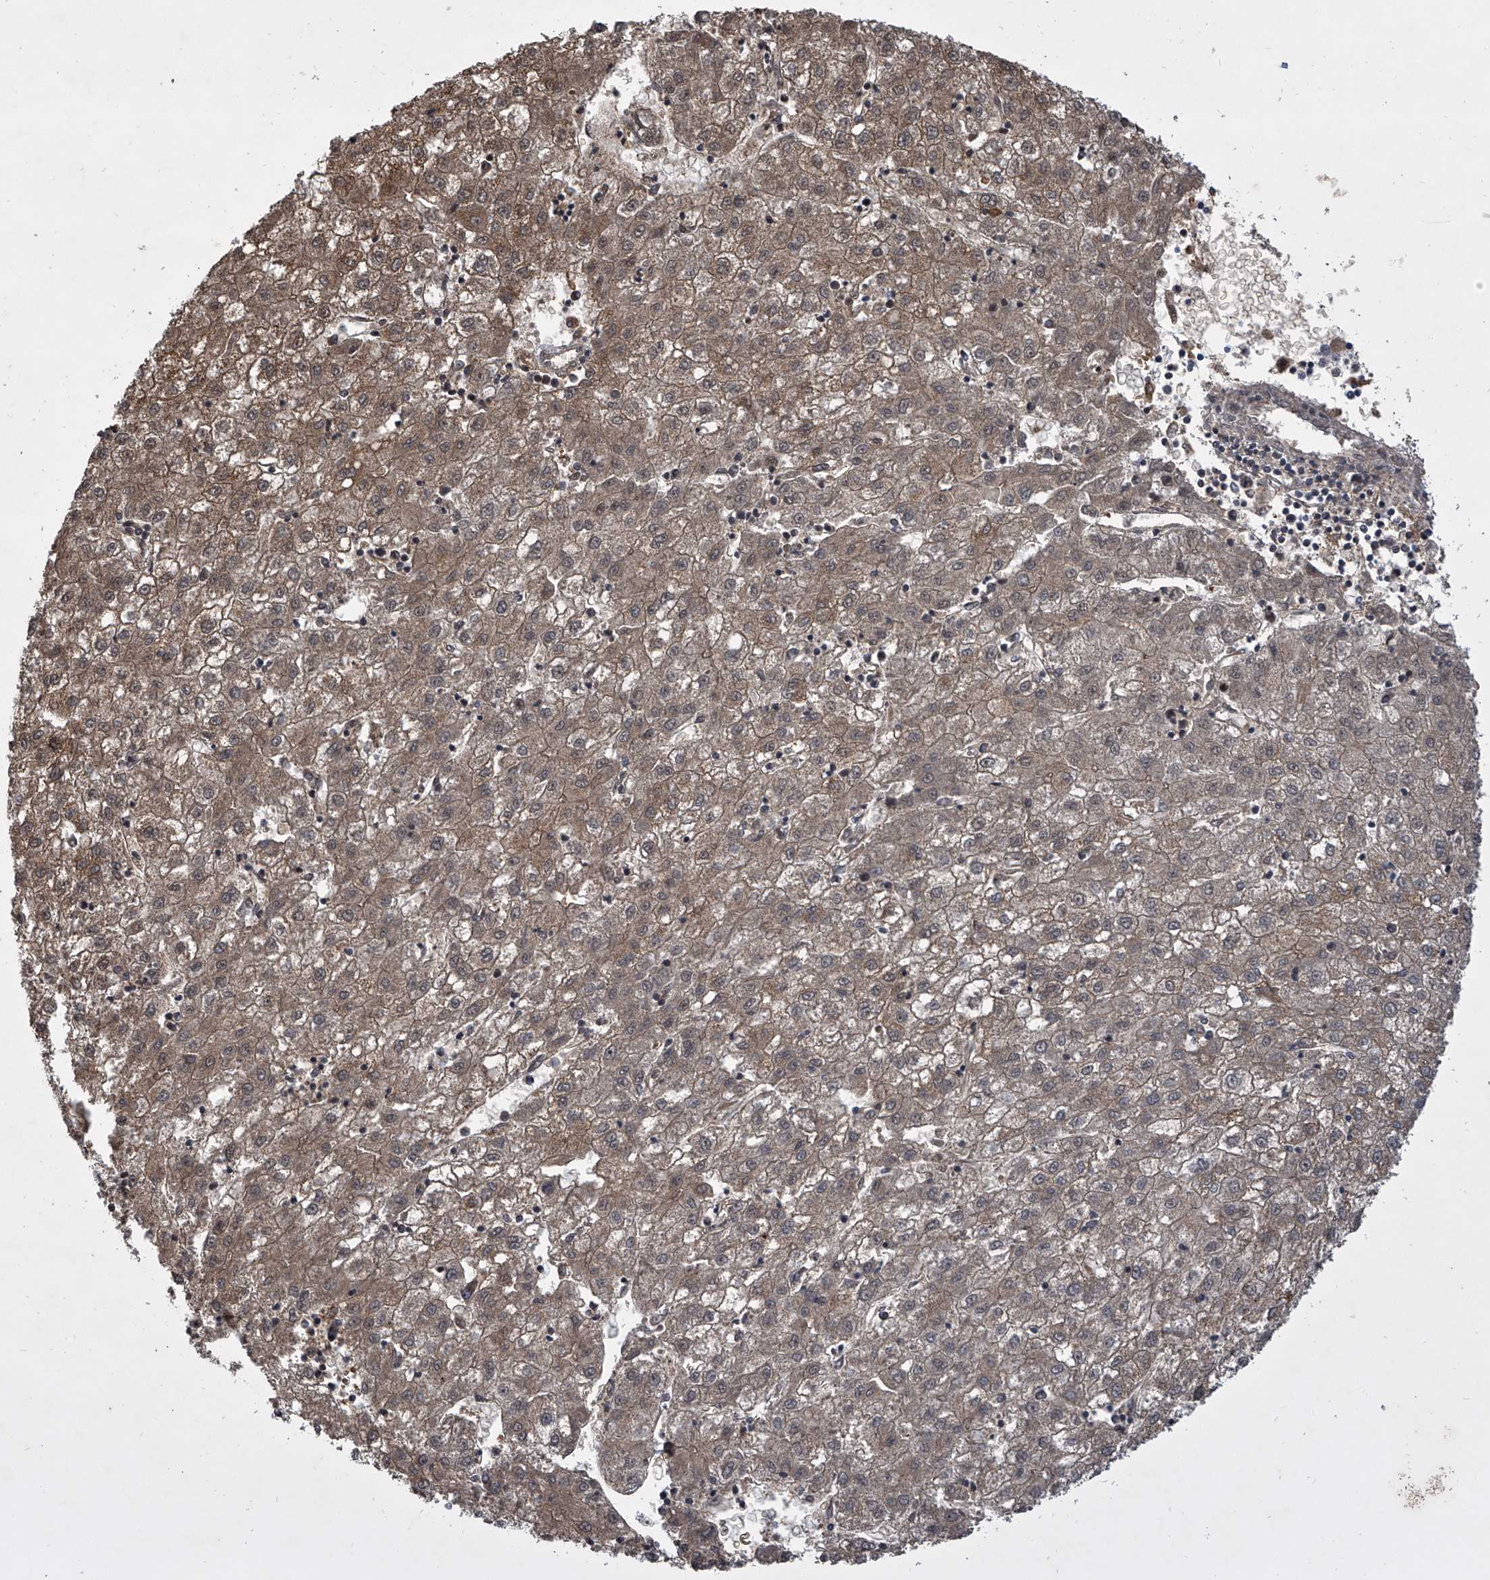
{"staining": {"intensity": "moderate", "quantity": ">75%", "location": "cytoplasmic/membranous"}, "tissue": "liver cancer", "cell_type": "Tumor cells", "image_type": "cancer", "snomed": [{"axis": "morphology", "description": "Carcinoma, Hepatocellular, NOS"}, {"axis": "topography", "description": "Liver"}], "caption": "Tumor cells exhibit medium levels of moderate cytoplasmic/membranous expression in about >75% of cells in human hepatocellular carcinoma (liver). (Brightfield microscopy of DAB IHC at high magnification).", "gene": "HEATR6", "patient": {"sex": "male", "age": 72}}